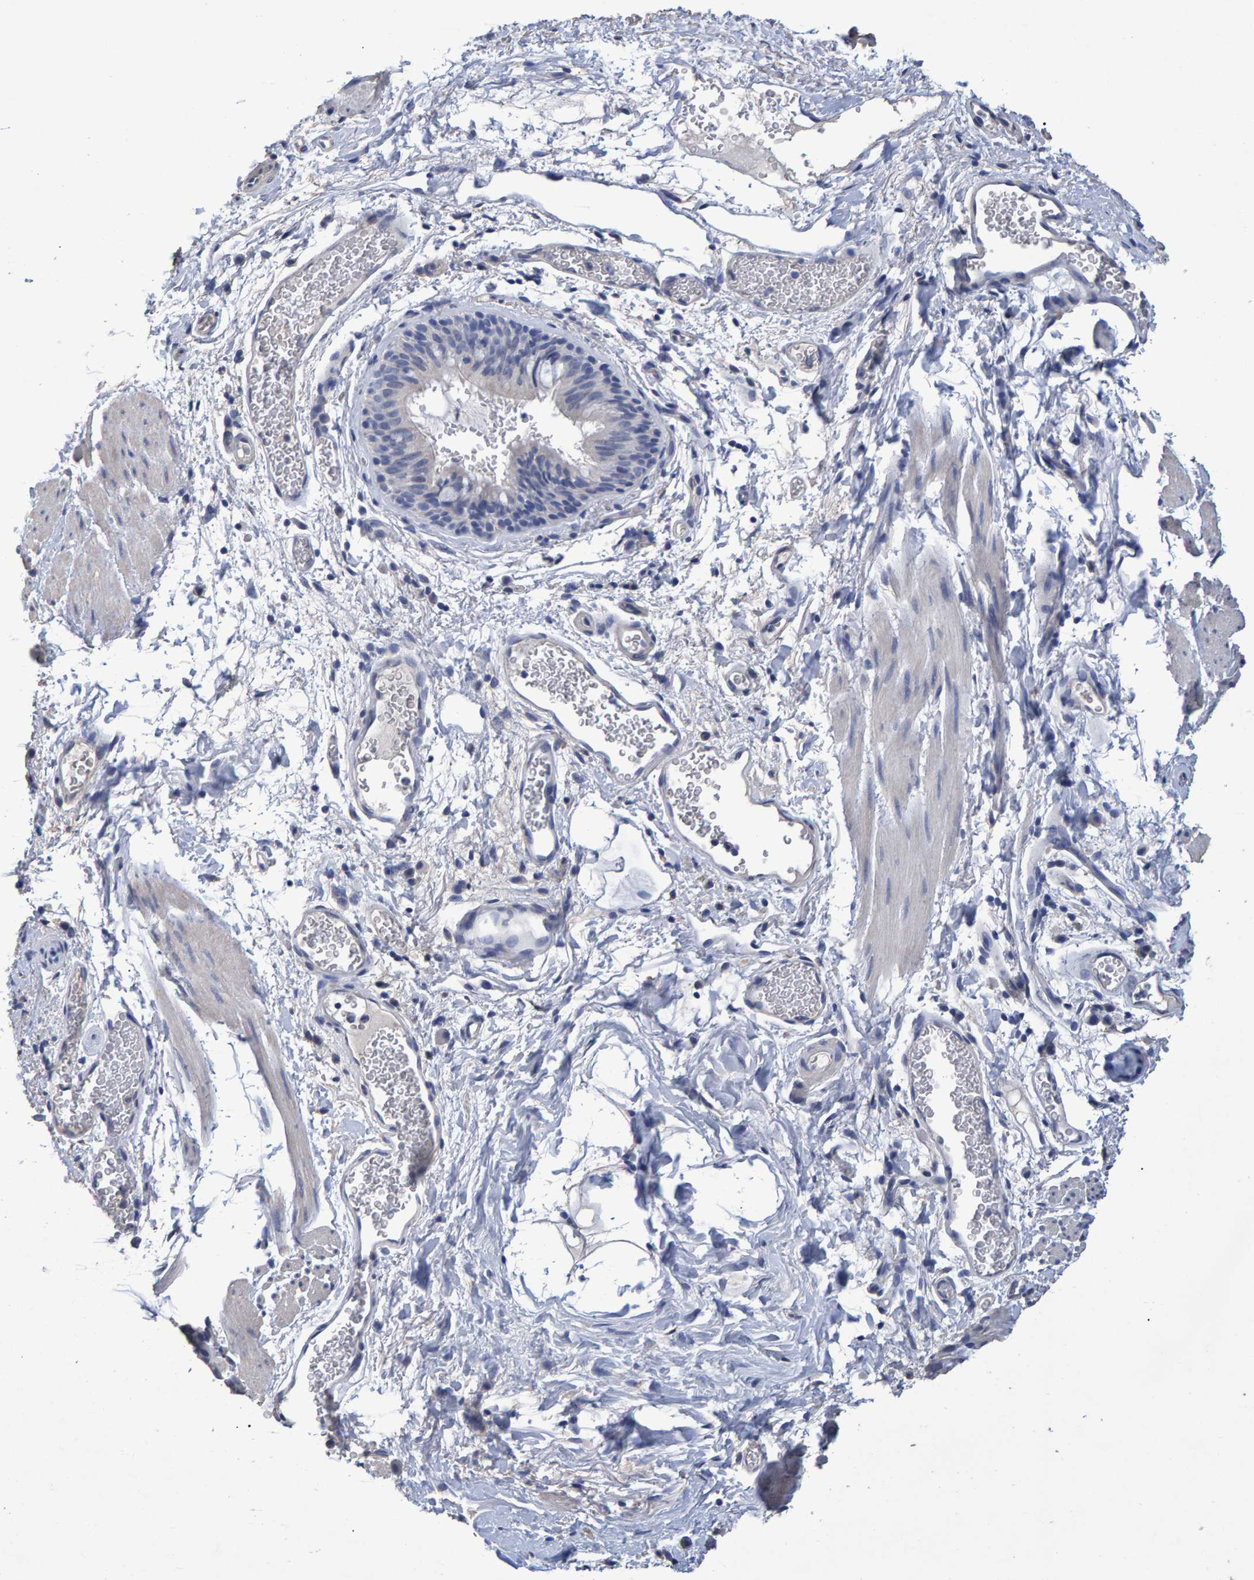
{"staining": {"intensity": "negative", "quantity": "none", "location": "none"}, "tissue": "bronchus", "cell_type": "Respiratory epithelial cells", "image_type": "normal", "snomed": [{"axis": "morphology", "description": "Normal tissue, NOS"}, {"axis": "topography", "description": "Cartilage tissue"}, {"axis": "topography", "description": "Bronchus"}], "caption": "A high-resolution image shows immunohistochemistry (IHC) staining of normal bronchus, which reveals no significant staining in respiratory epithelial cells.", "gene": "HEMGN", "patient": {"sex": "female", "age": 53}}